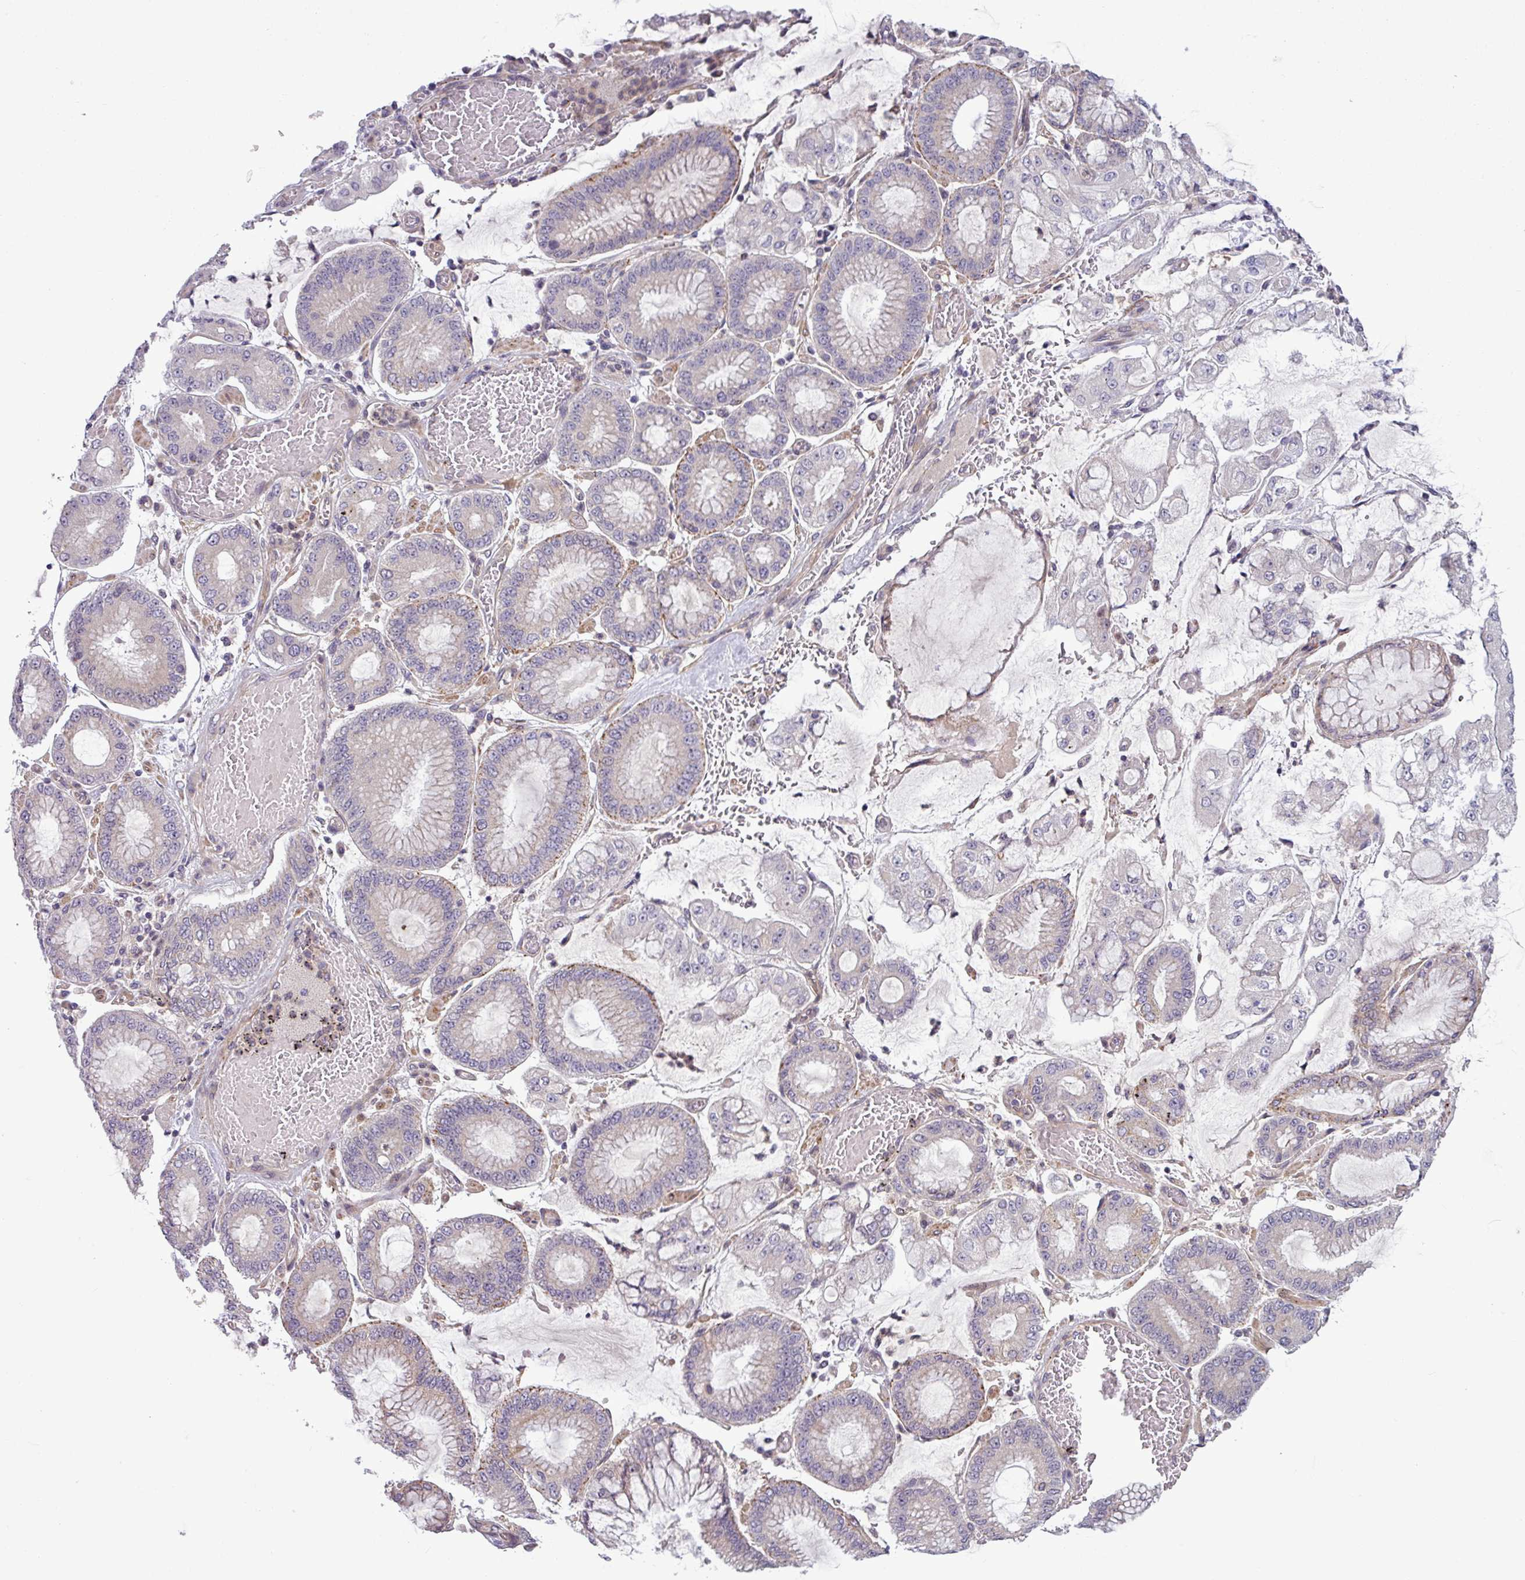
{"staining": {"intensity": "negative", "quantity": "none", "location": "none"}, "tissue": "stomach cancer", "cell_type": "Tumor cells", "image_type": "cancer", "snomed": [{"axis": "morphology", "description": "Adenocarcinoma, NOS"}, {"axis": "topography", "description": "Stomach"}], "caption": "Immunohistochemistry of human stomach adenocarcinoma demonstrates no staining in tumor cells. (Stains: DAB (3,3'-diaminobenzidine) immunohistochemistry with hematoxylin counter stain, Microscopy: brightfield microscopy at high magnification).", "gene": "ZNF35", "patient": {"sex": "male", "age": 76}}